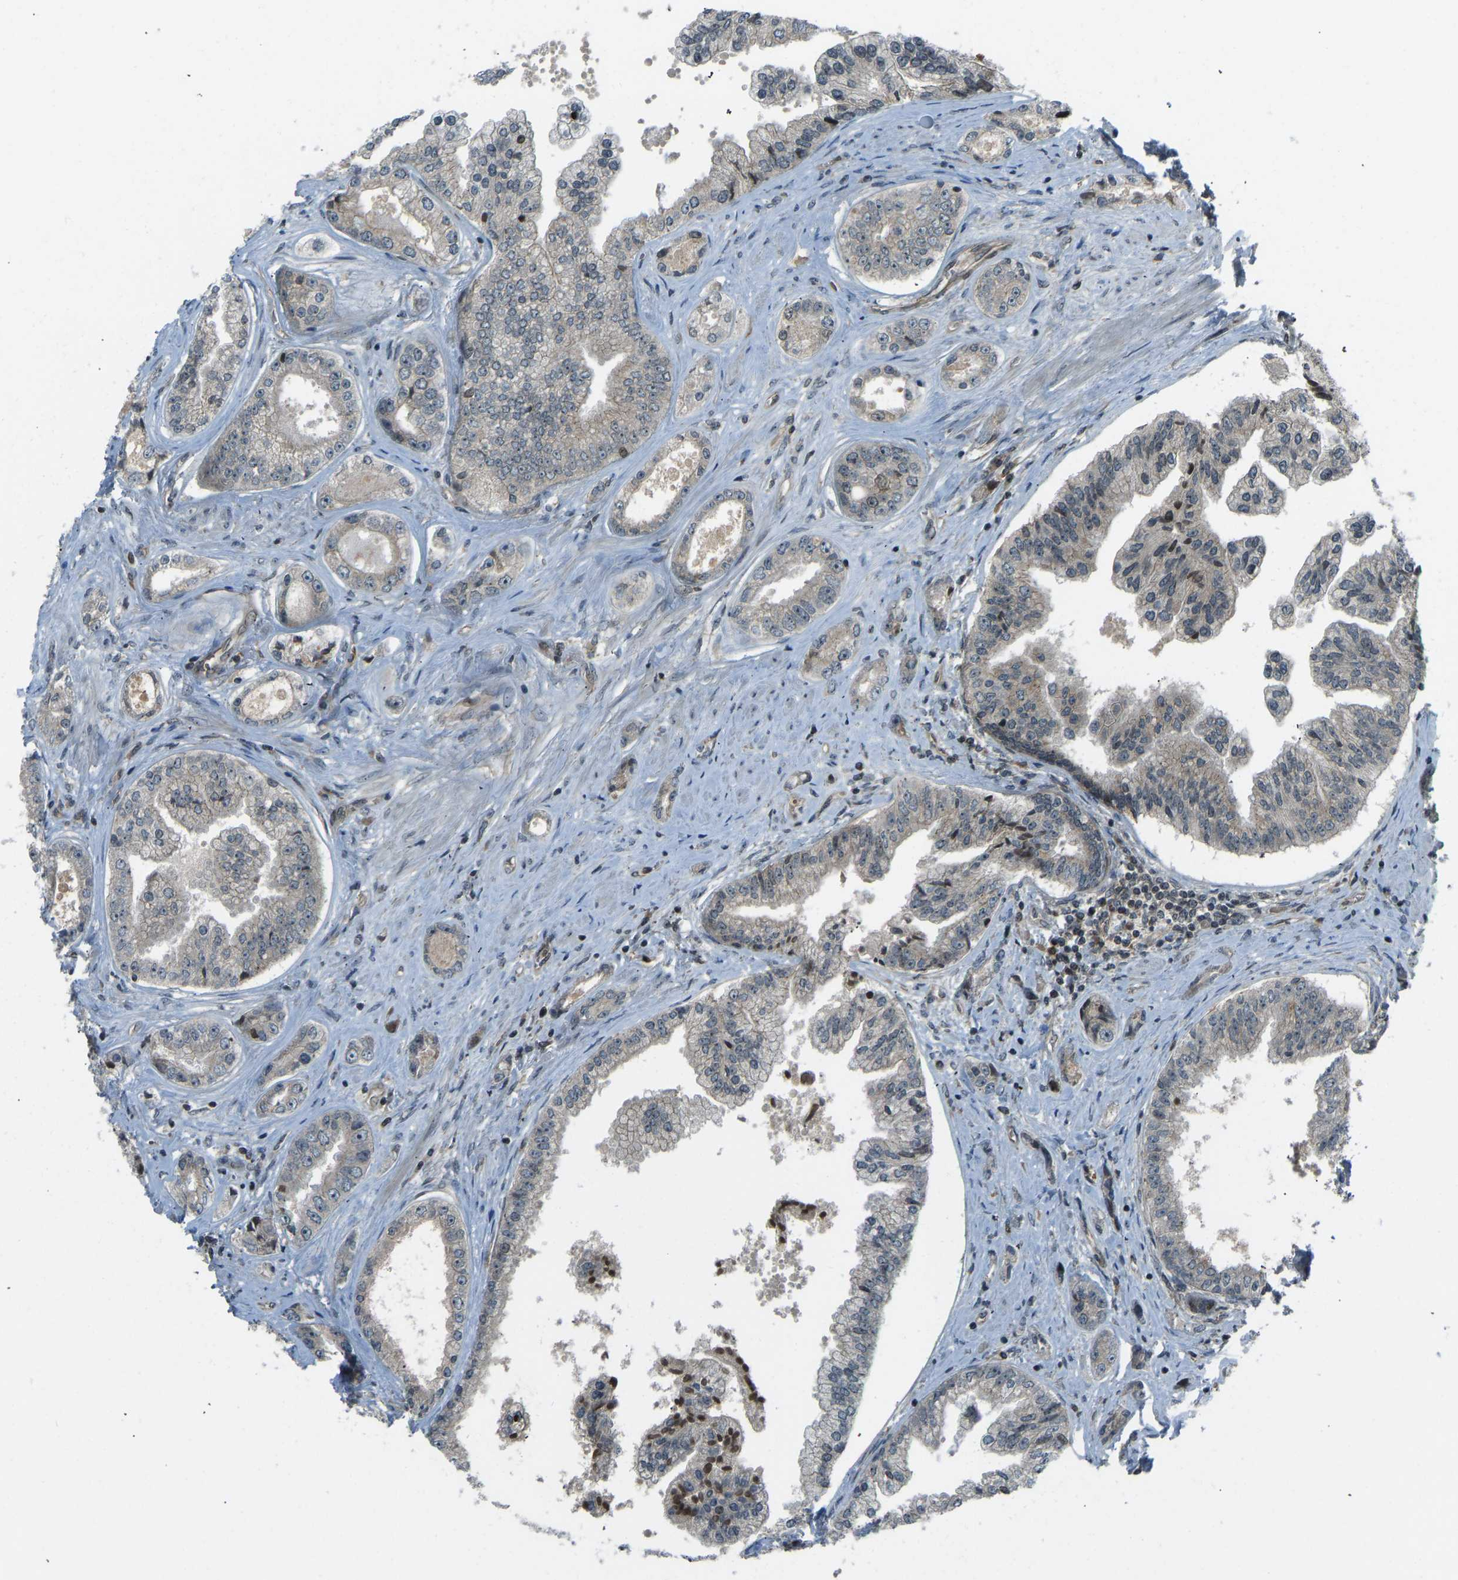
{"staining": {"intensity": "weak", "quantity": "<25%", "location": "cytoplasmic/membranous"}, "tissue": "prostate cancer", "cell_type": "Tumor cells", "image_type": "cancer", "snomed": [{"axis": "morphology", "description": "Adenocarcinoma, High grade"}, {"axis": "topography", "description": "Prostate"}], "caption": "Immunohistochemistry micrograph of neoplastic tissue: prostate cancer (high-grade adenocarcinoma) stained with DAB exhibits no significant protein staining in tumor cells.", "gene": "SVOPL", "patient": {"sex": "male", "age": 61}}